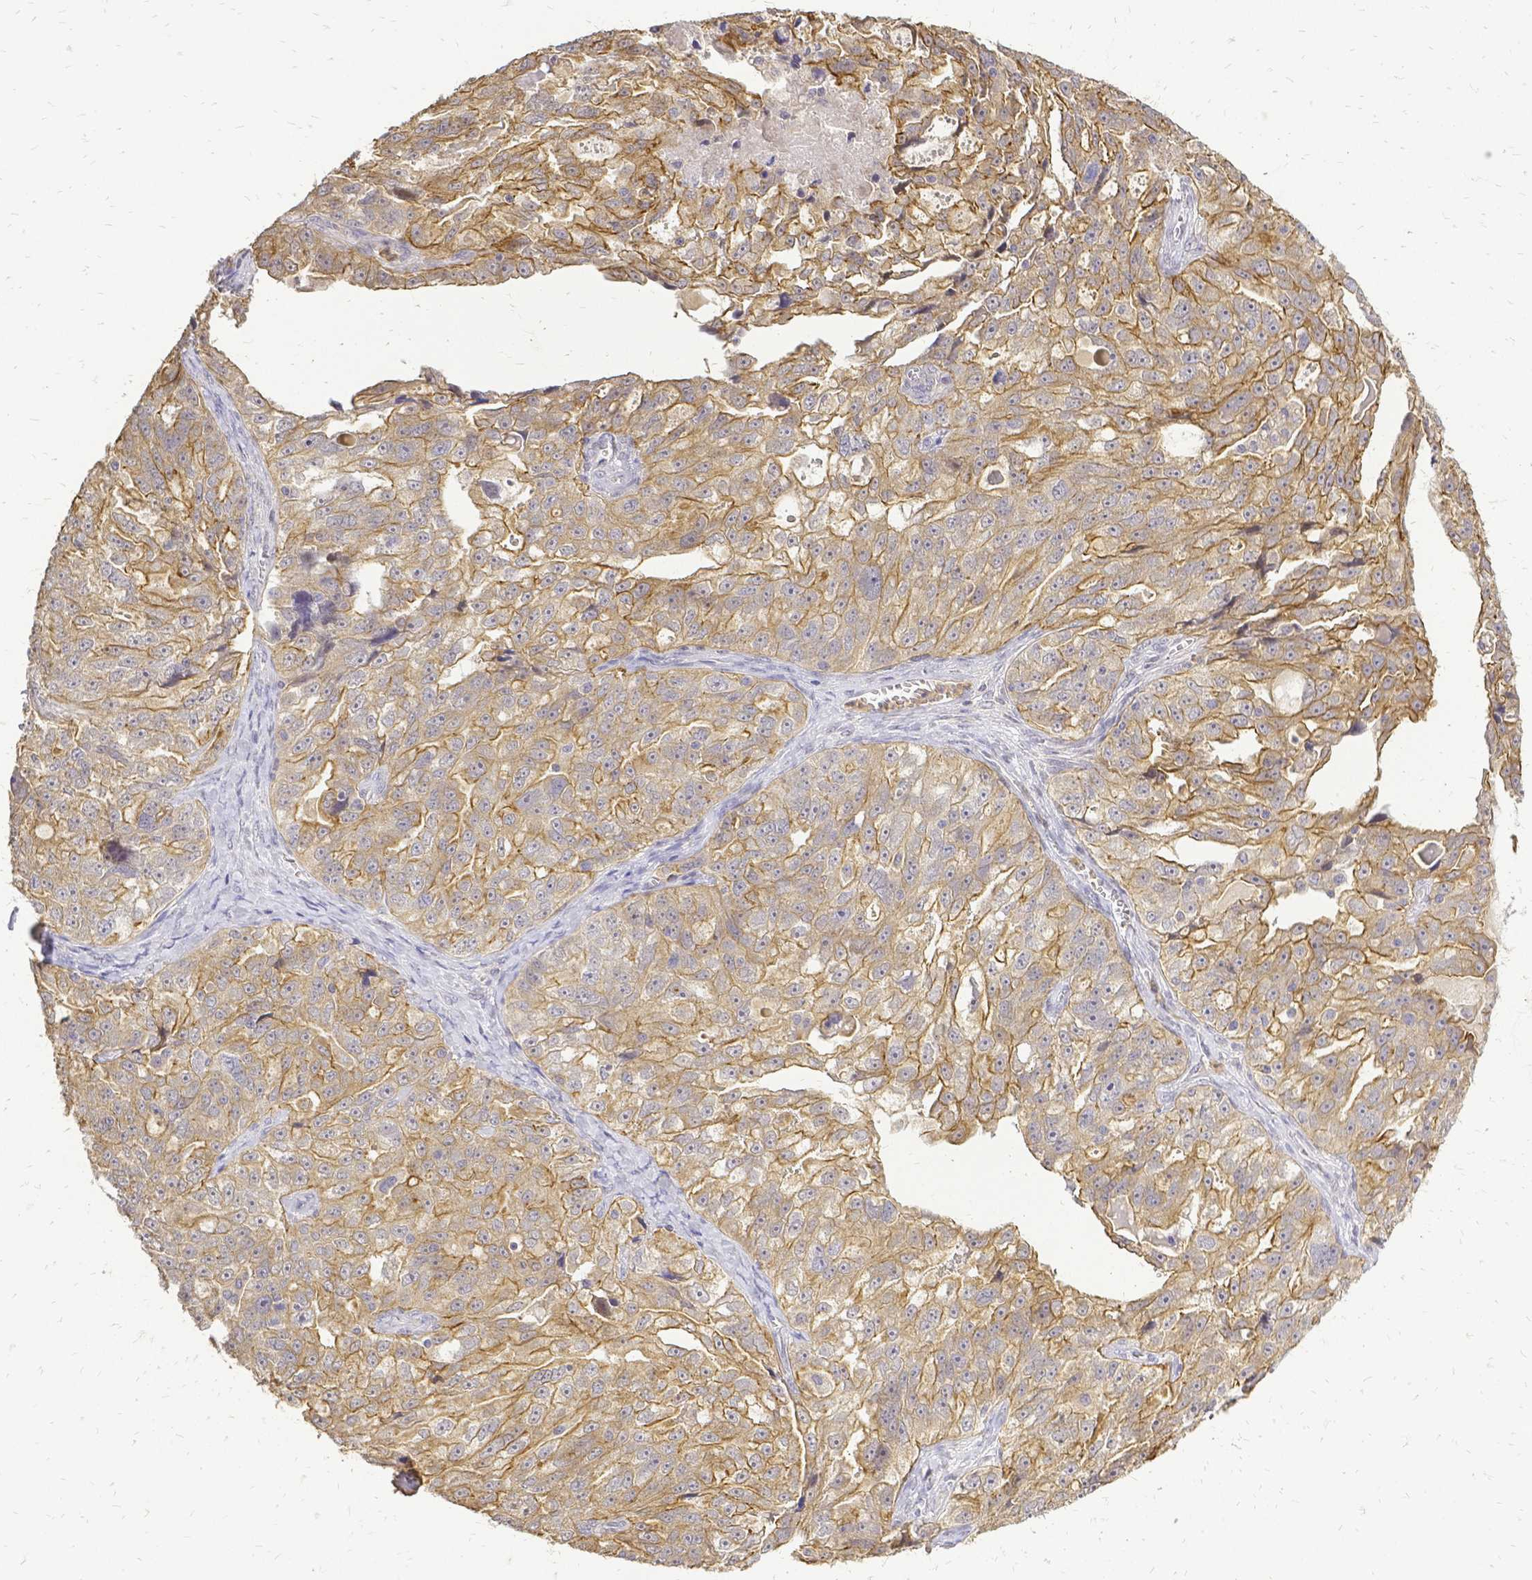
{"staining": {"intensity": "moderate", "quantity": ">75%", "location": "cytoplasmic/membranous"}, "tissue": "ovarian cancer", "cell_type": "Tumor cells", "image_type": "cancer", "snomed": [{"axis": "morphology", "description": "Cystadenocarcinoma, serous, NOS"}, {"axis": "topography", "description": "Ovary"}], "caption": "Immunohistochemistry (IHC) (DAB (3,3'-diaminobenzidine)) staining of ovarian cancer (serous cystadenocarcinoma) displays moderate cytoplasmic/membranous protein expression in about >75% of tumor cells. (DAB (3,3'-diaminobenzidine) IHC with brightfield microscopy, high magnification).", "gene": "CIB1", "patient": {"sex": "female", "age": 51}}